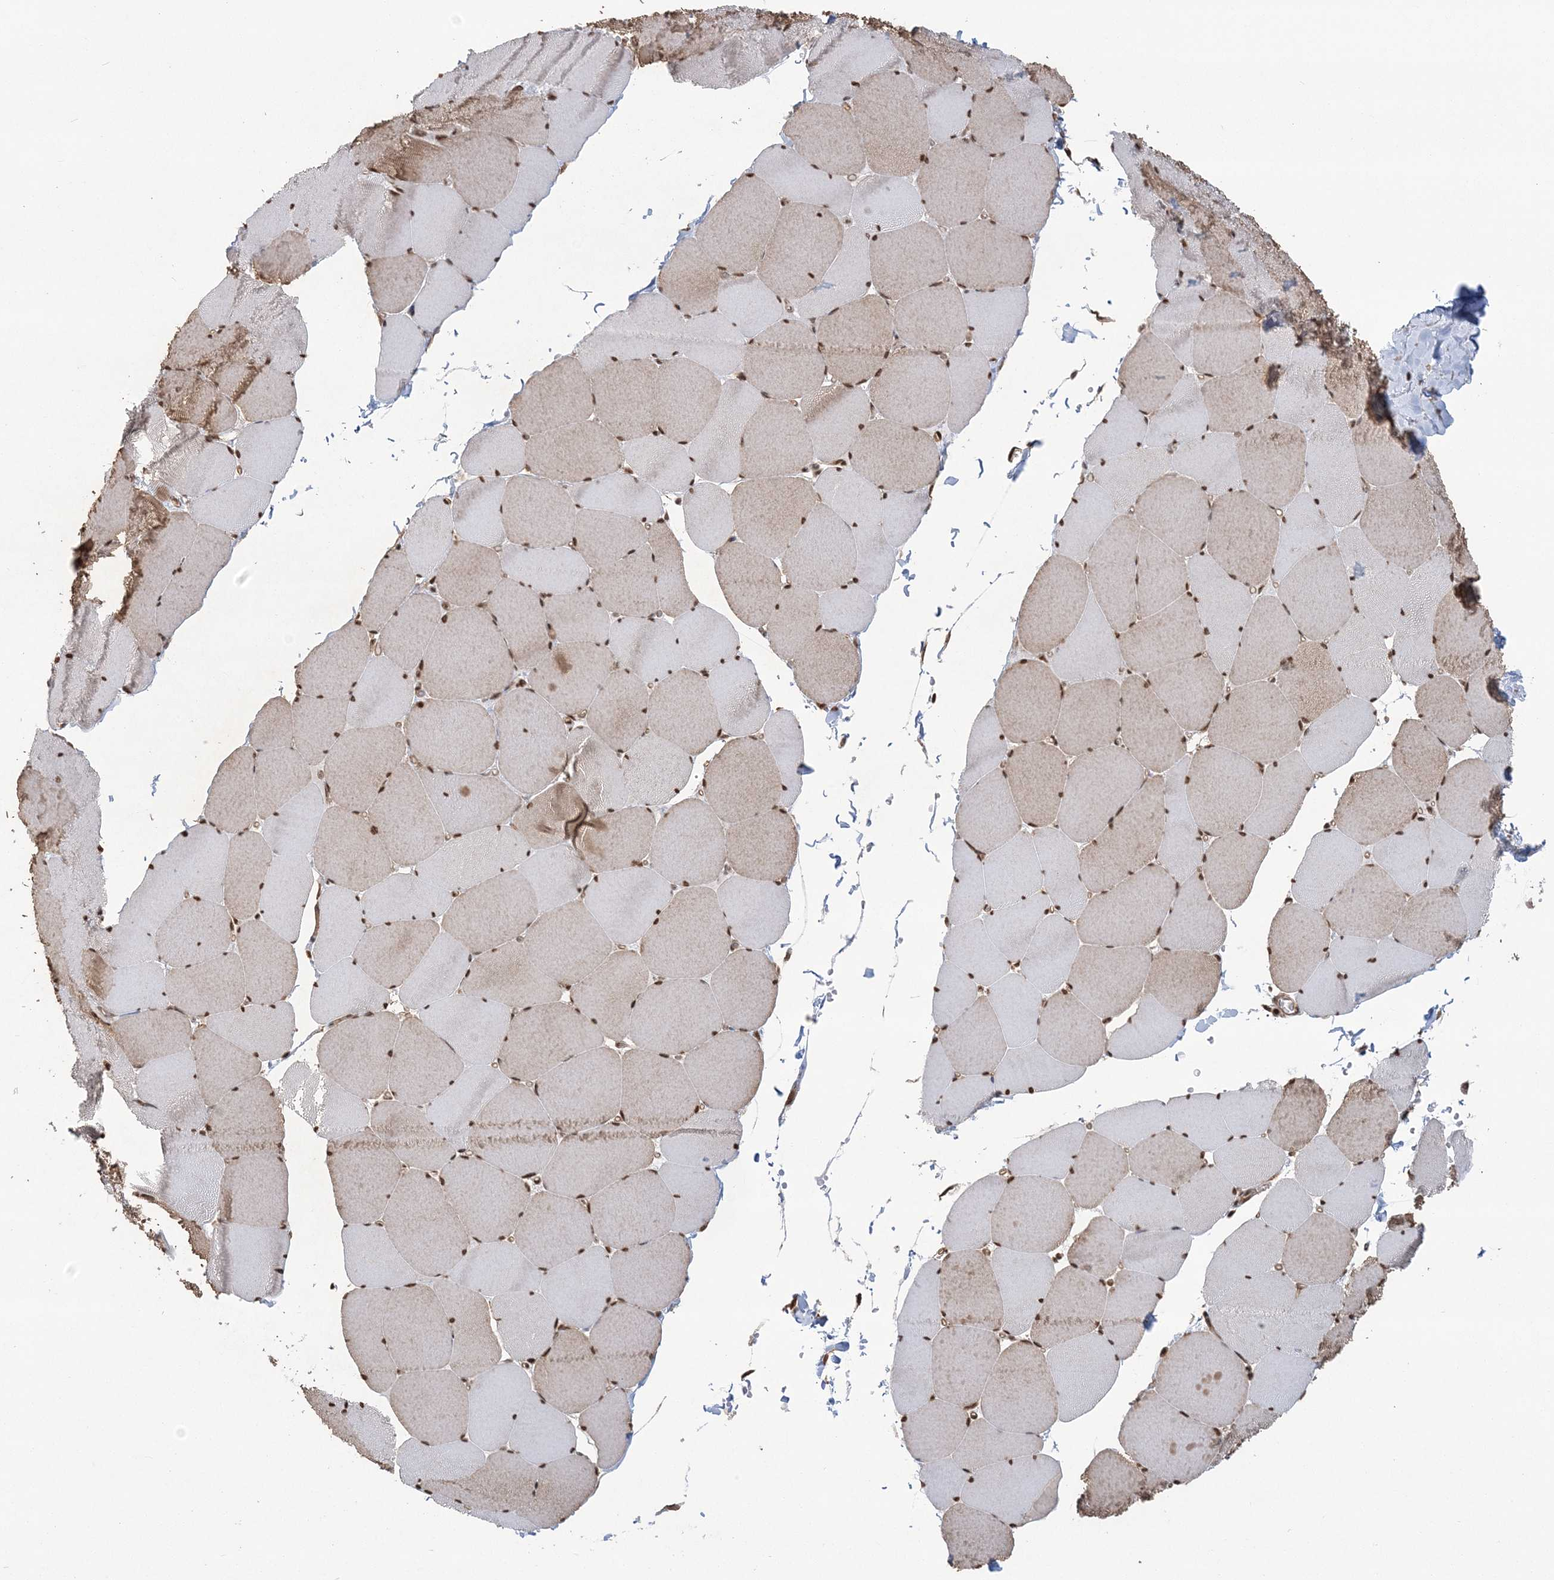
{"staining": {"intensity": "moderate", "quantity": "25%-75%", "location": "cytoplasmic/membranous,nuclear"}, "tissue": "skeletal muscle", "cell_type": "Myocytes", "image_type": "normal", "snomed": [{"axis": "morphology", "description": "Normal tissue, NOS"}, {"axis": "topography", "description": "Skeletal muscle"}, {"axis": "topography", "description": "Head-Neck"}], "caption": "Normal skeletal muscle demonstrates moderate cytoplasmic/membranous,nuclear positivity in about 25%-75% of myocytes (IHC, brightfield microscopy, high magnification)..", "gene": "ZNF839", "patient": {"sex": "male", "age": 66}}